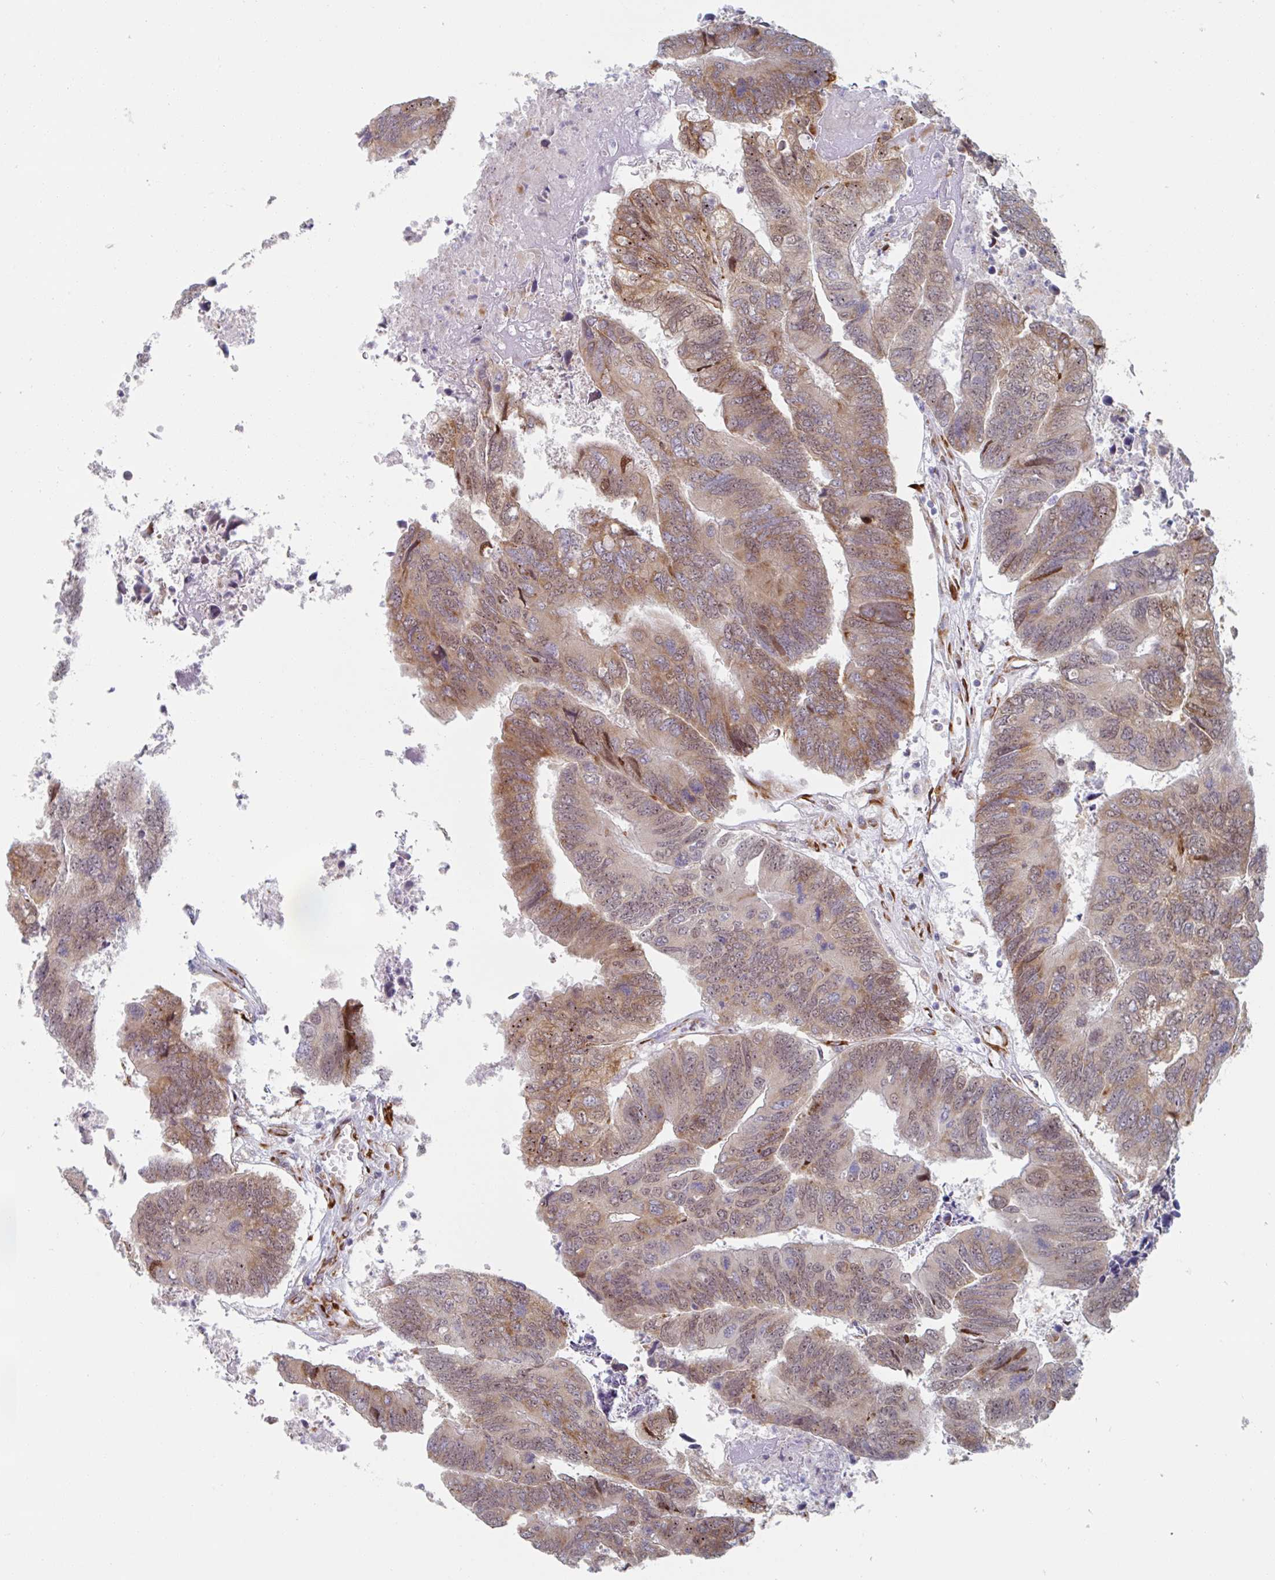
{"staining": {"intensity": "weak", "quantity": ">75%", "location": "cytoplasmic/membranous"}, "tissue": "colorectal cancer", "cell_type": "Tumor cells", "image_type": "cancer", "snomed": [{"axis": "morphology", "description": "Adenocarcinoma, NOS"}, {"axis": "topography", "description": "Colon"}], "caption": "The photomicrograph exhibits a brown stain indicating the presence of a protein in the cytoplasmic/membranous of tumor cells in colorectal cancer (adenocarcinoma).", "gene": "TRAPPC10", "patient": {"sex": "female", "age": 67}}